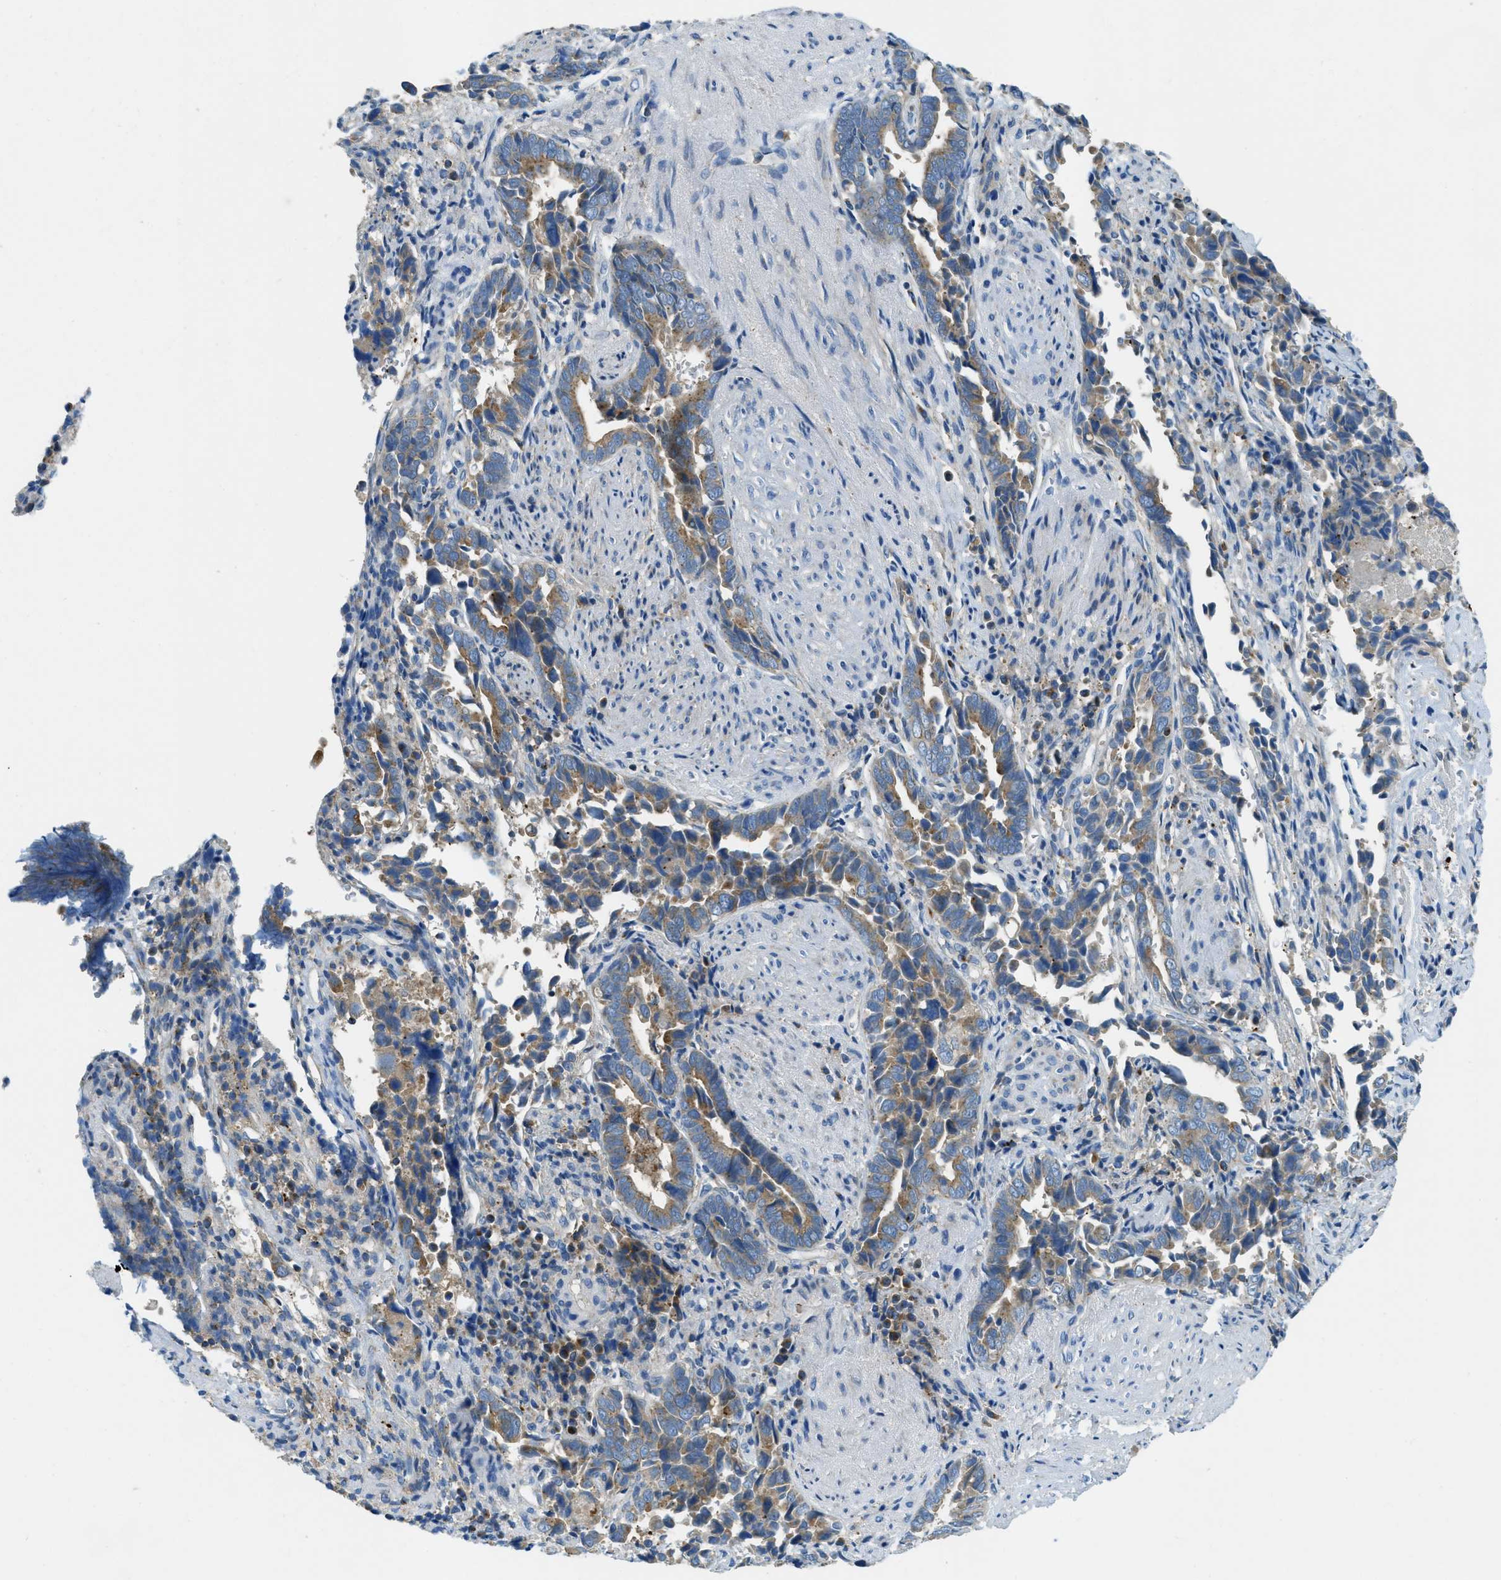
{"staining": {"intensity": "moderate", "quantity": "25%-75%", "location": "cytoplasmic/membranous"}, "tissue": "liver cancer", "cell_type": "Tumor cells", "image_type": "cancer", "snomed": [{"axis": "morphology", "description": "Cholangiocarcinoma"}, {"axis": "topography", "description": "Liver"}], "caption": "Immunohistochemistry (IHC) histopathology image of human liver cancer stained for a protein (brown), which displays medium levels of moderate cytoplasmic/membranous expression in about 25%-75% of tumor cells.", "gene": "RFFL", "patient": {"sex": "female", "age": 79}}